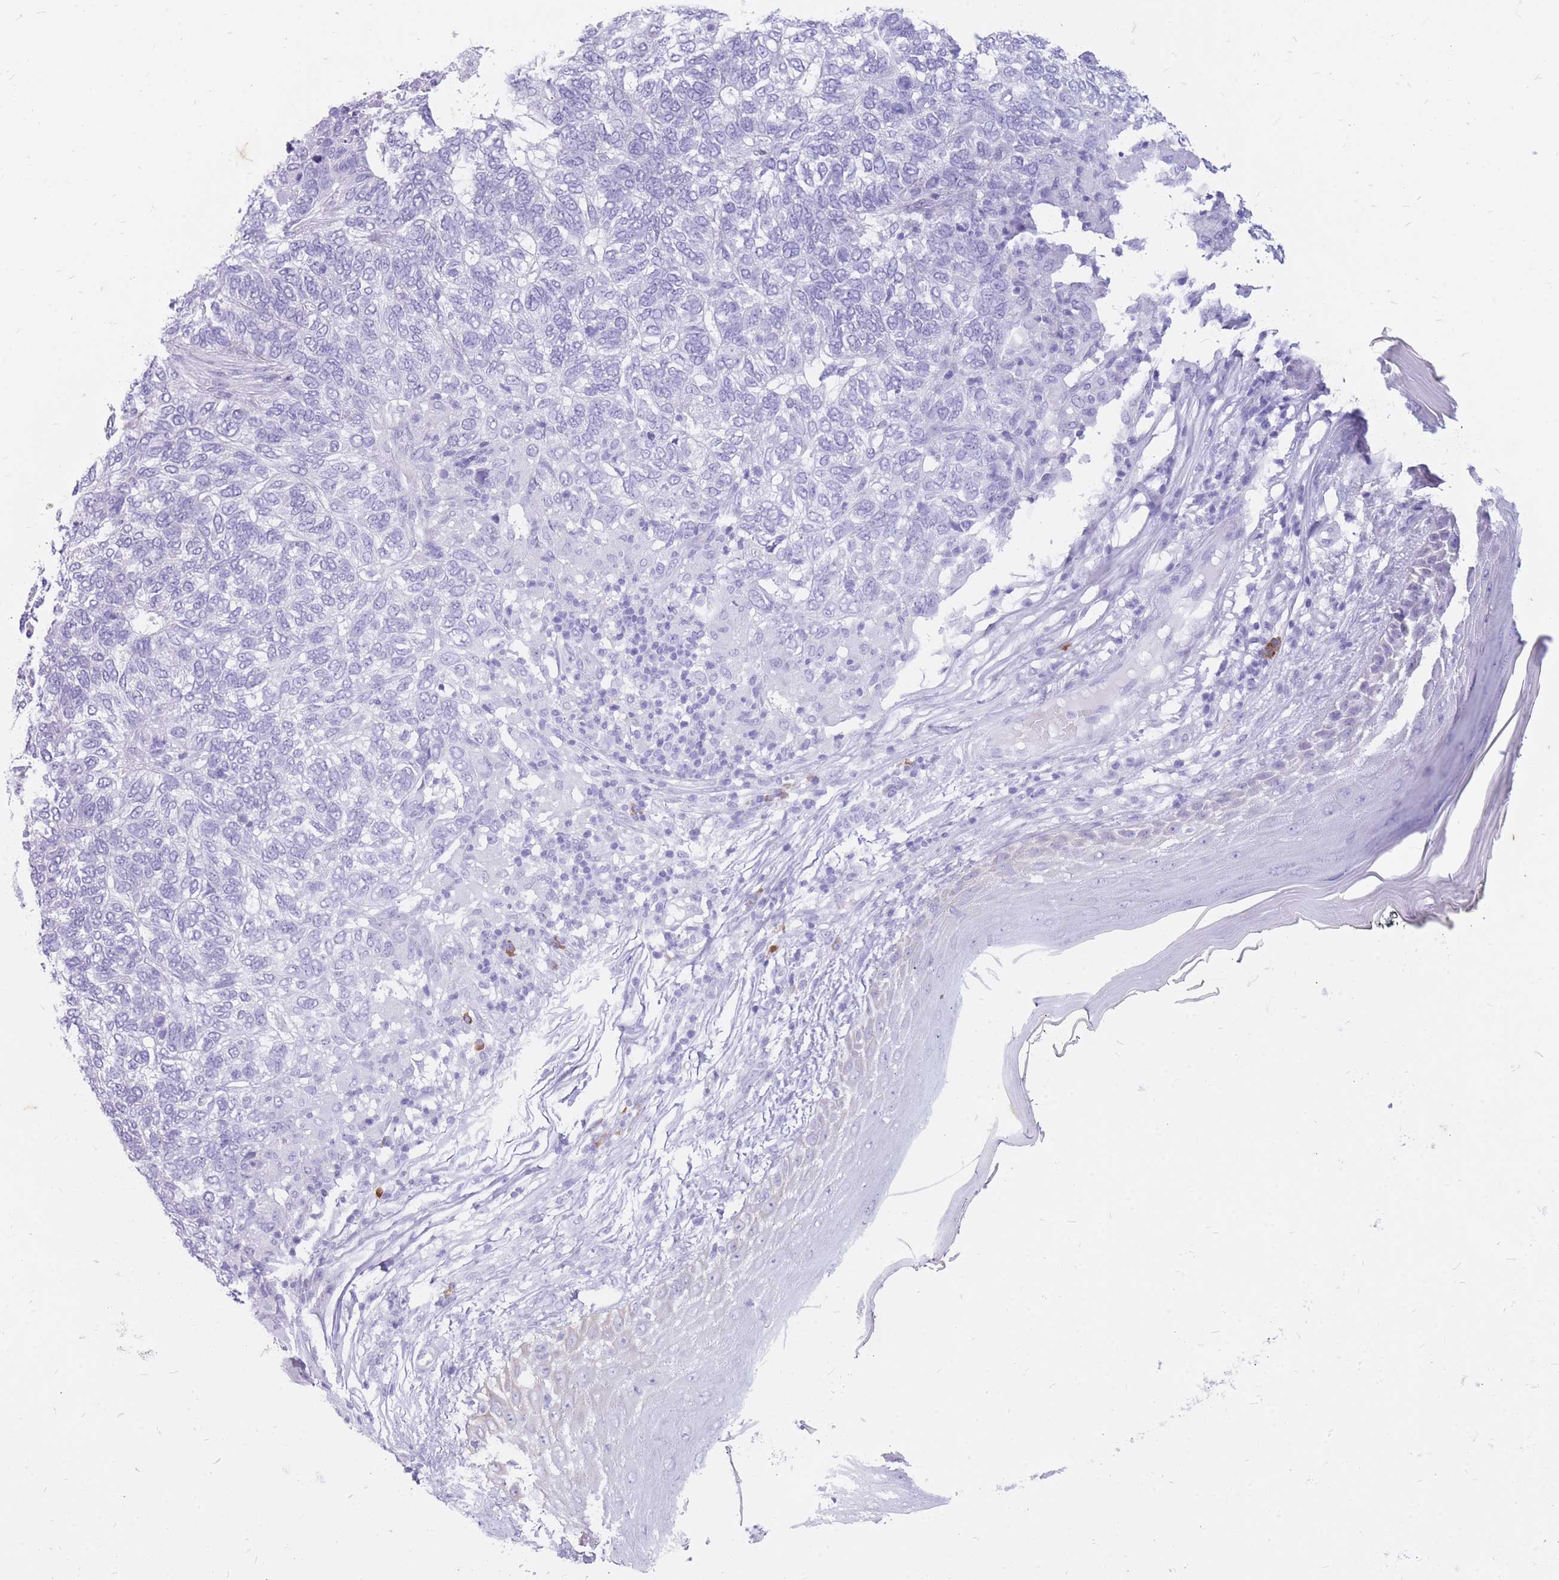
{"staining": {"intensity": "negative", "quantity": "none", "location": "none"}, "tissue": "skin cancer", "cell_type": "Tumor cells", "image_type": "cancer", "snomed": [{"axis": "morphology", "description": "Basal cell carcinoma"}, {"axis": "topography", "description": "Skin"}], "caption": "Tumor cells are negative for protein expression in human skin basal cell carcinoma.", "gene": "ZFP37", "patient": {"sex": "female", "age": 65}}